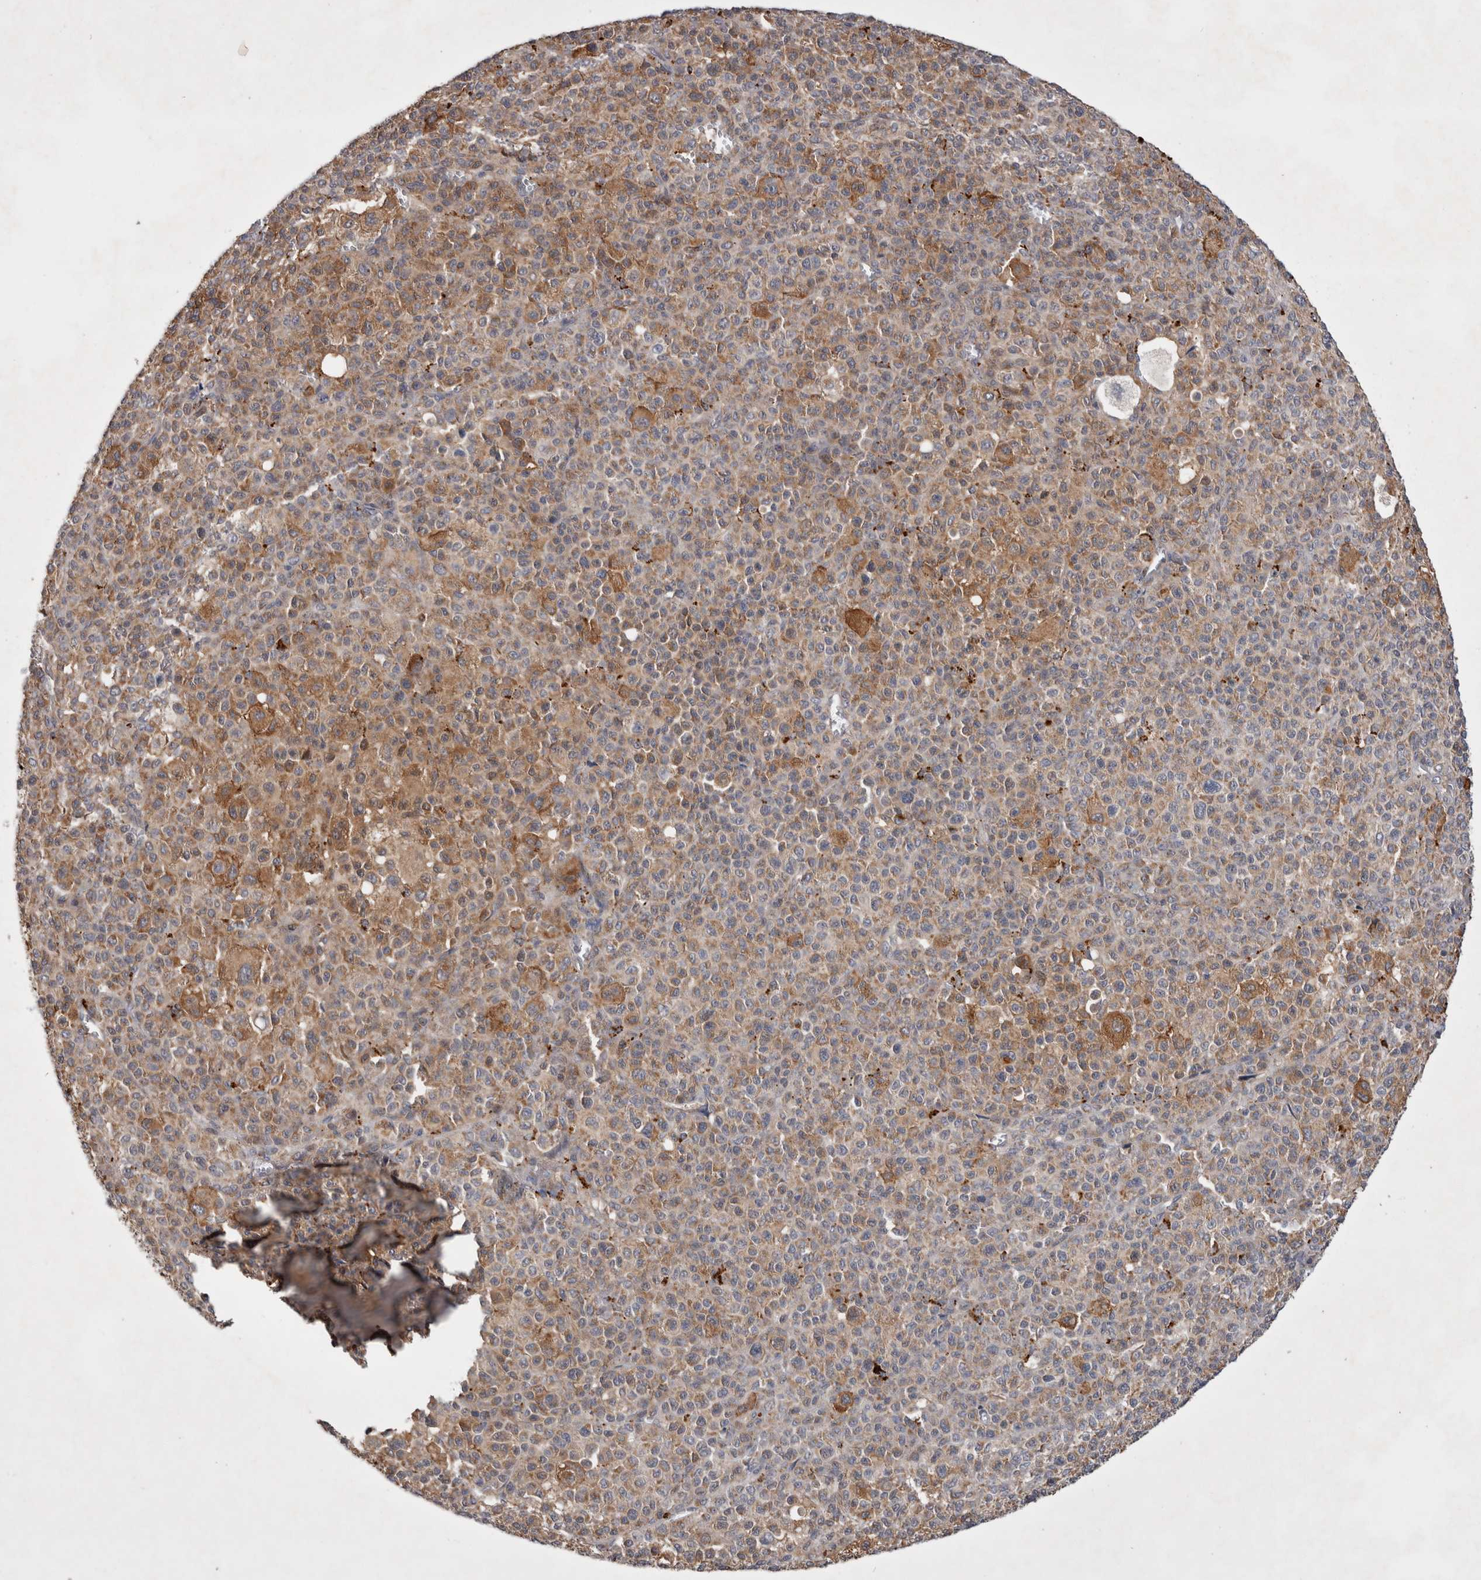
{"staining": {"intensity": "moderate", "quantity": "25%-75%", "location": "cytoplasmic/membranous"}, "tissue": "melanoma", "cell_type": "Tumor cells", "image_type": "cancer", "snomed": [{"axis": "morphology", "description": "Malignant melanoma, Metastatic site"}, {"axis": "topography", "description": "Skin"}], "caption": "IHC of melanoma shows medium levels of moderate cytoplasmic/membranous positivity in about 25%-75% of tumor cells. The staining is performed using DAB (3,3'-diaminobenzidine) brown chromogen to label protein expression. The nuclei are counter-stained blue using hematoxylin.", "gene": "MRPL37", "patient": {"sex": "female", "age": 74}}